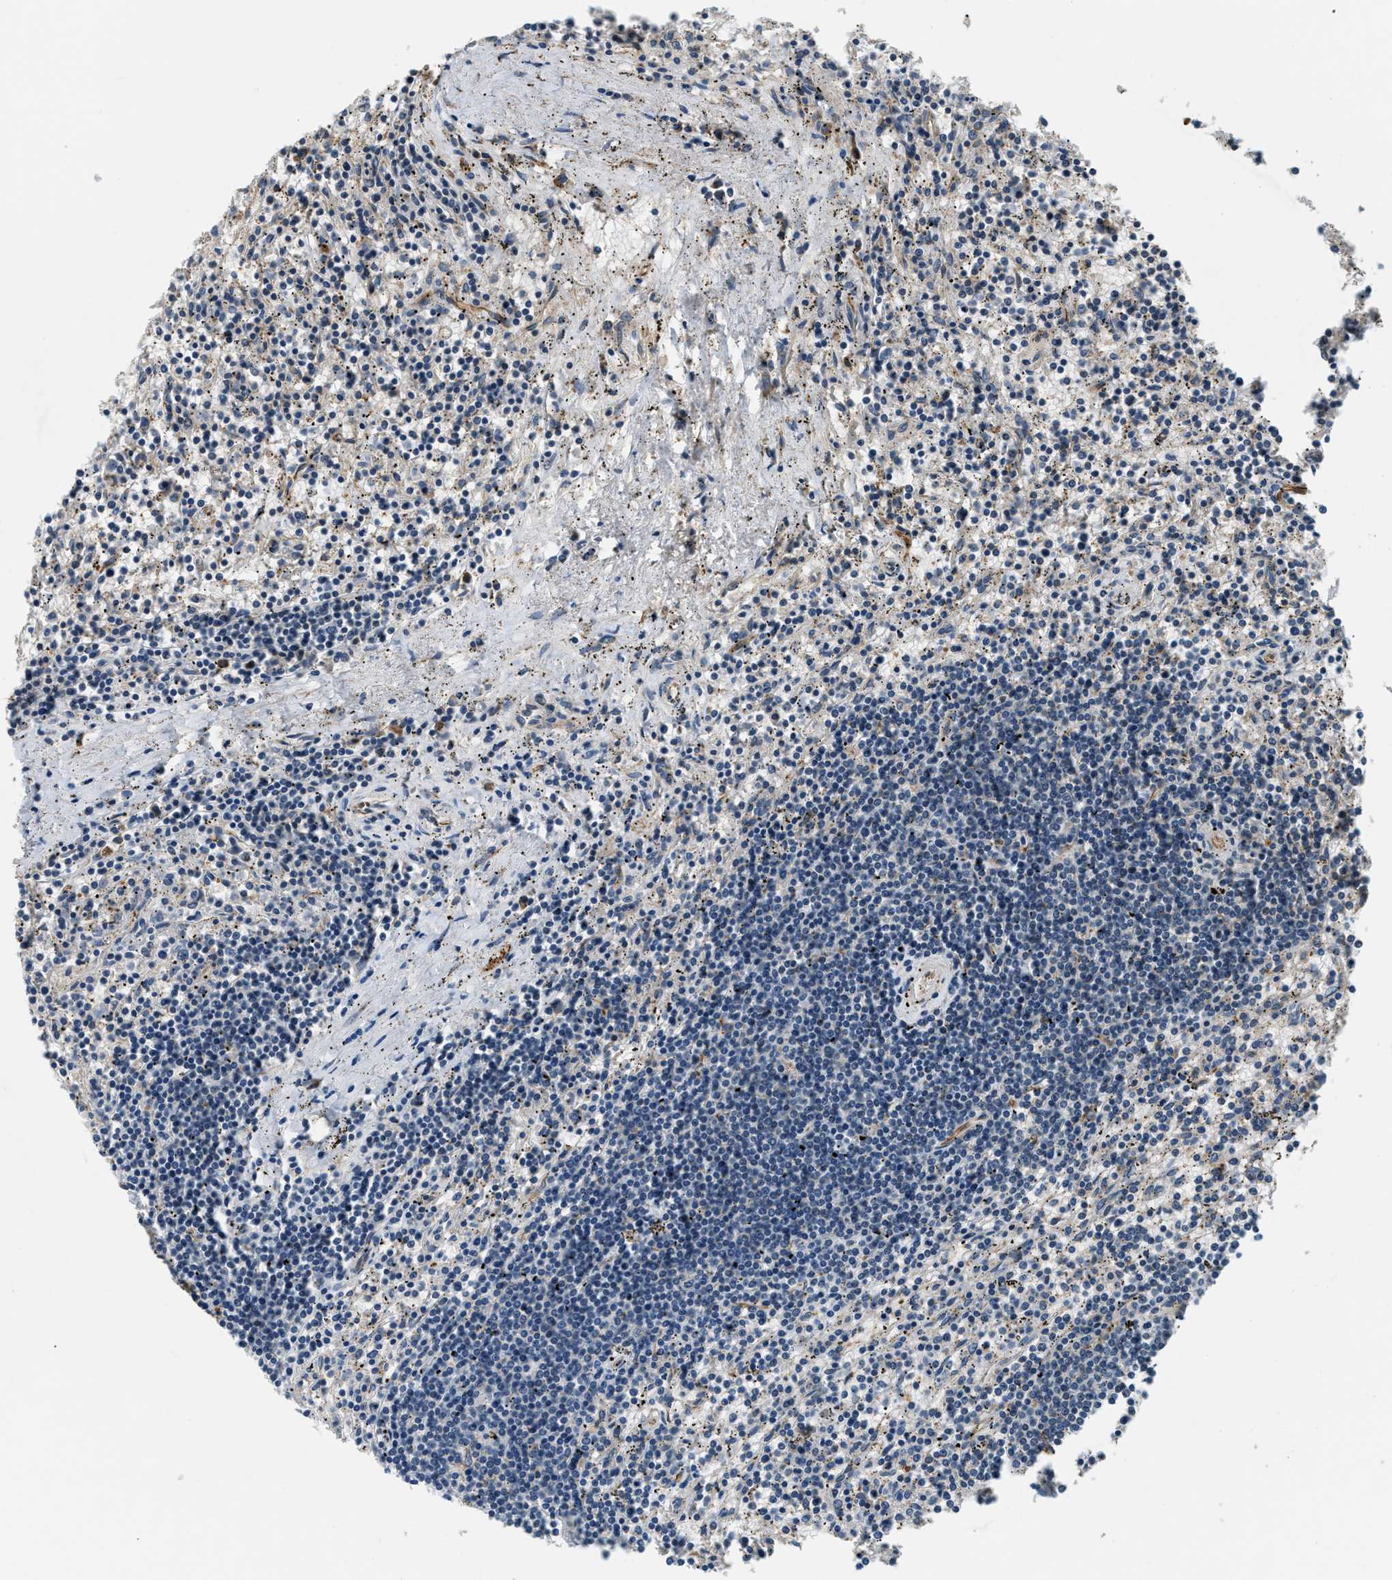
{"staining": {"intensity": "negative", "quantity": "none", "location": "none"}, "tissue": "lymphoma", "cell_type": "Tumor cells", "image_type": "cancer", "snomed": [{"axis": "morphology", "description": "Malignant lymphoma, non-Hodgkin's type, Low grade"}, {"axis": "topography", "description": "Spleen"}], "caption": "Tumor cells are negative for brown protein staining in low-grade malignant lymphoma, non-Hodgkin's type.", "gene": "ALOX12", "patient": {"sex": "male", "age": 76}}